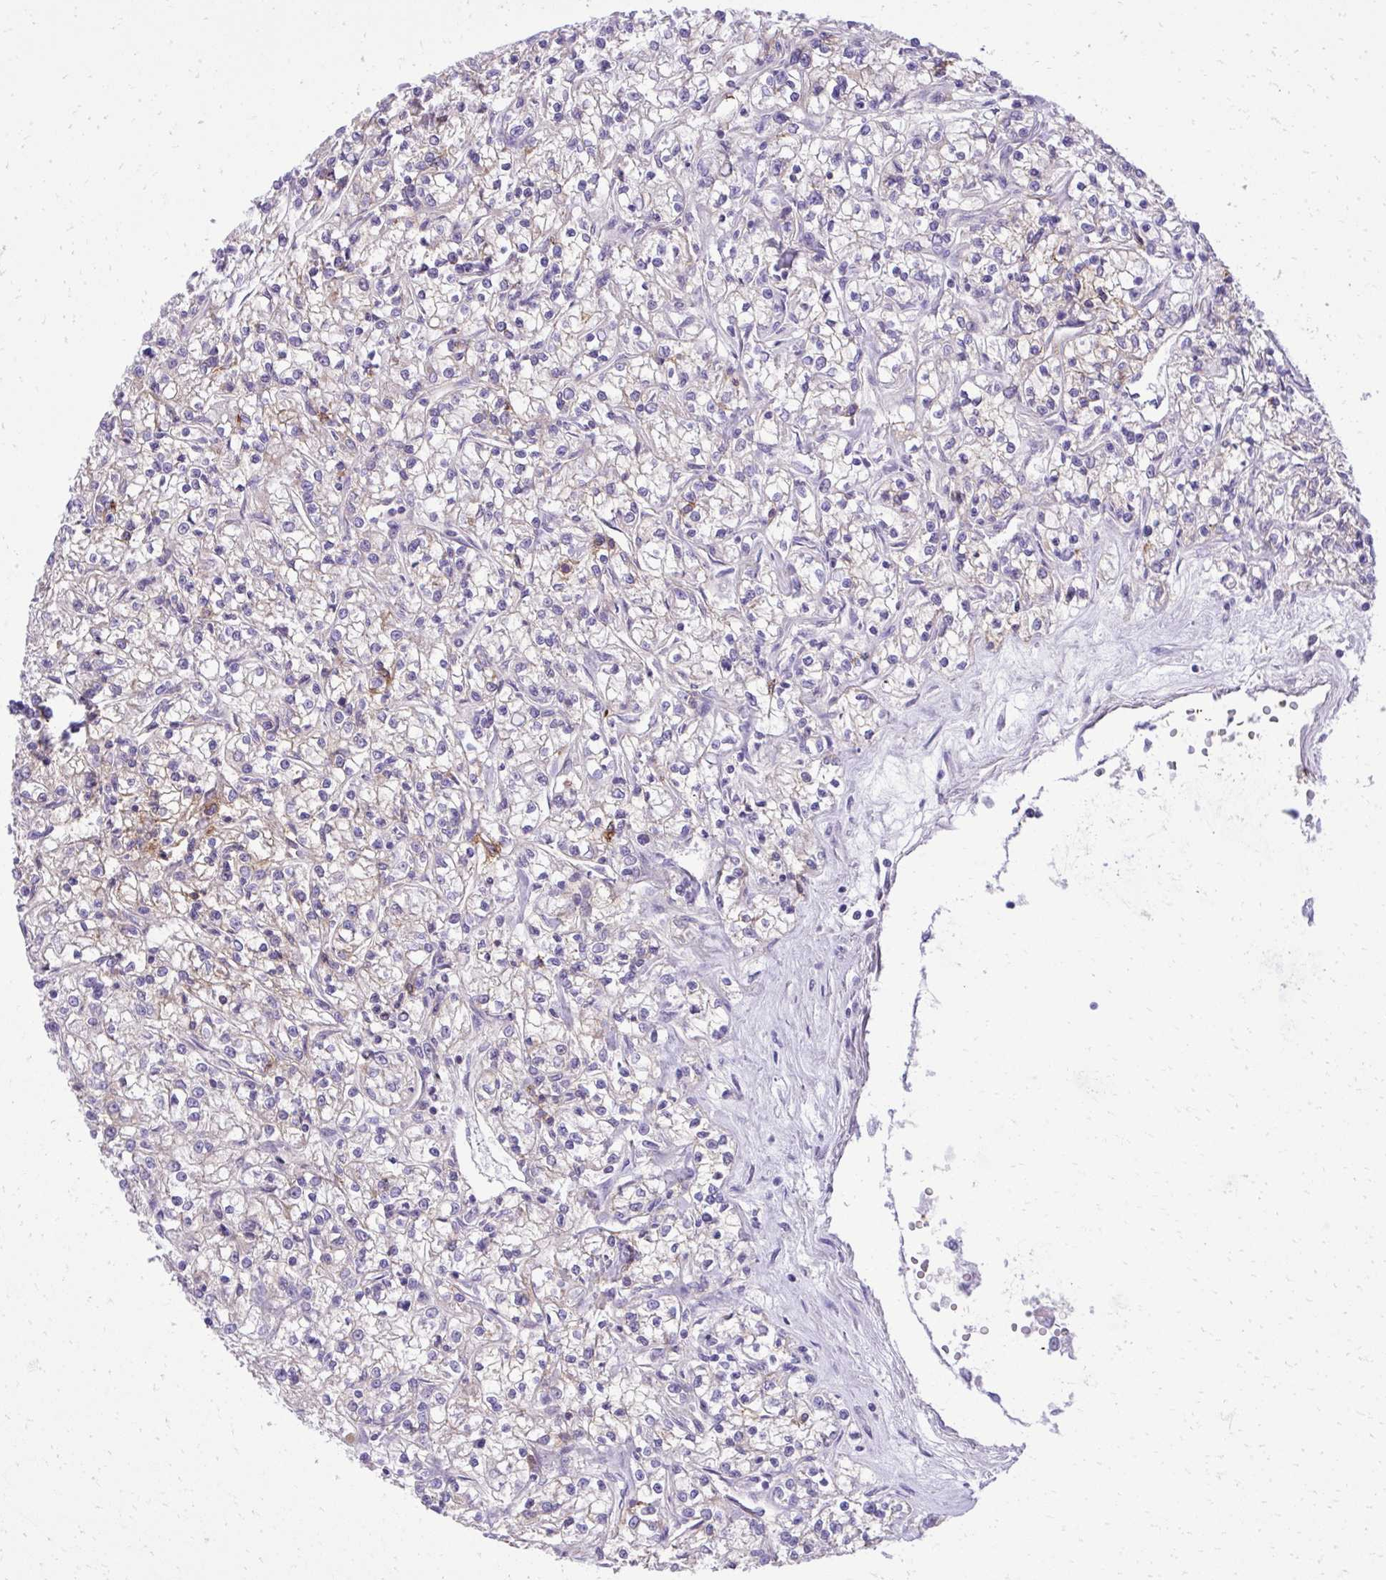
{"staining": {"intensity": "negative", "quantity": "none", "location": "none"}, "tissue": "renal cancer", "cell_type": "Tumor cells", "image_type": "cancer", "snomed": [{"axis": "morphology", "description": "Adenocarcinoma, NOS"}, {"axis": "topography", "description": "Kidney"}], "caption": "Renal cancer stained for a protein using IHC demonstrates no staining tumor cells.", "gene": "PITPNM3", "patient": {"sex": "female", "age": 59}}